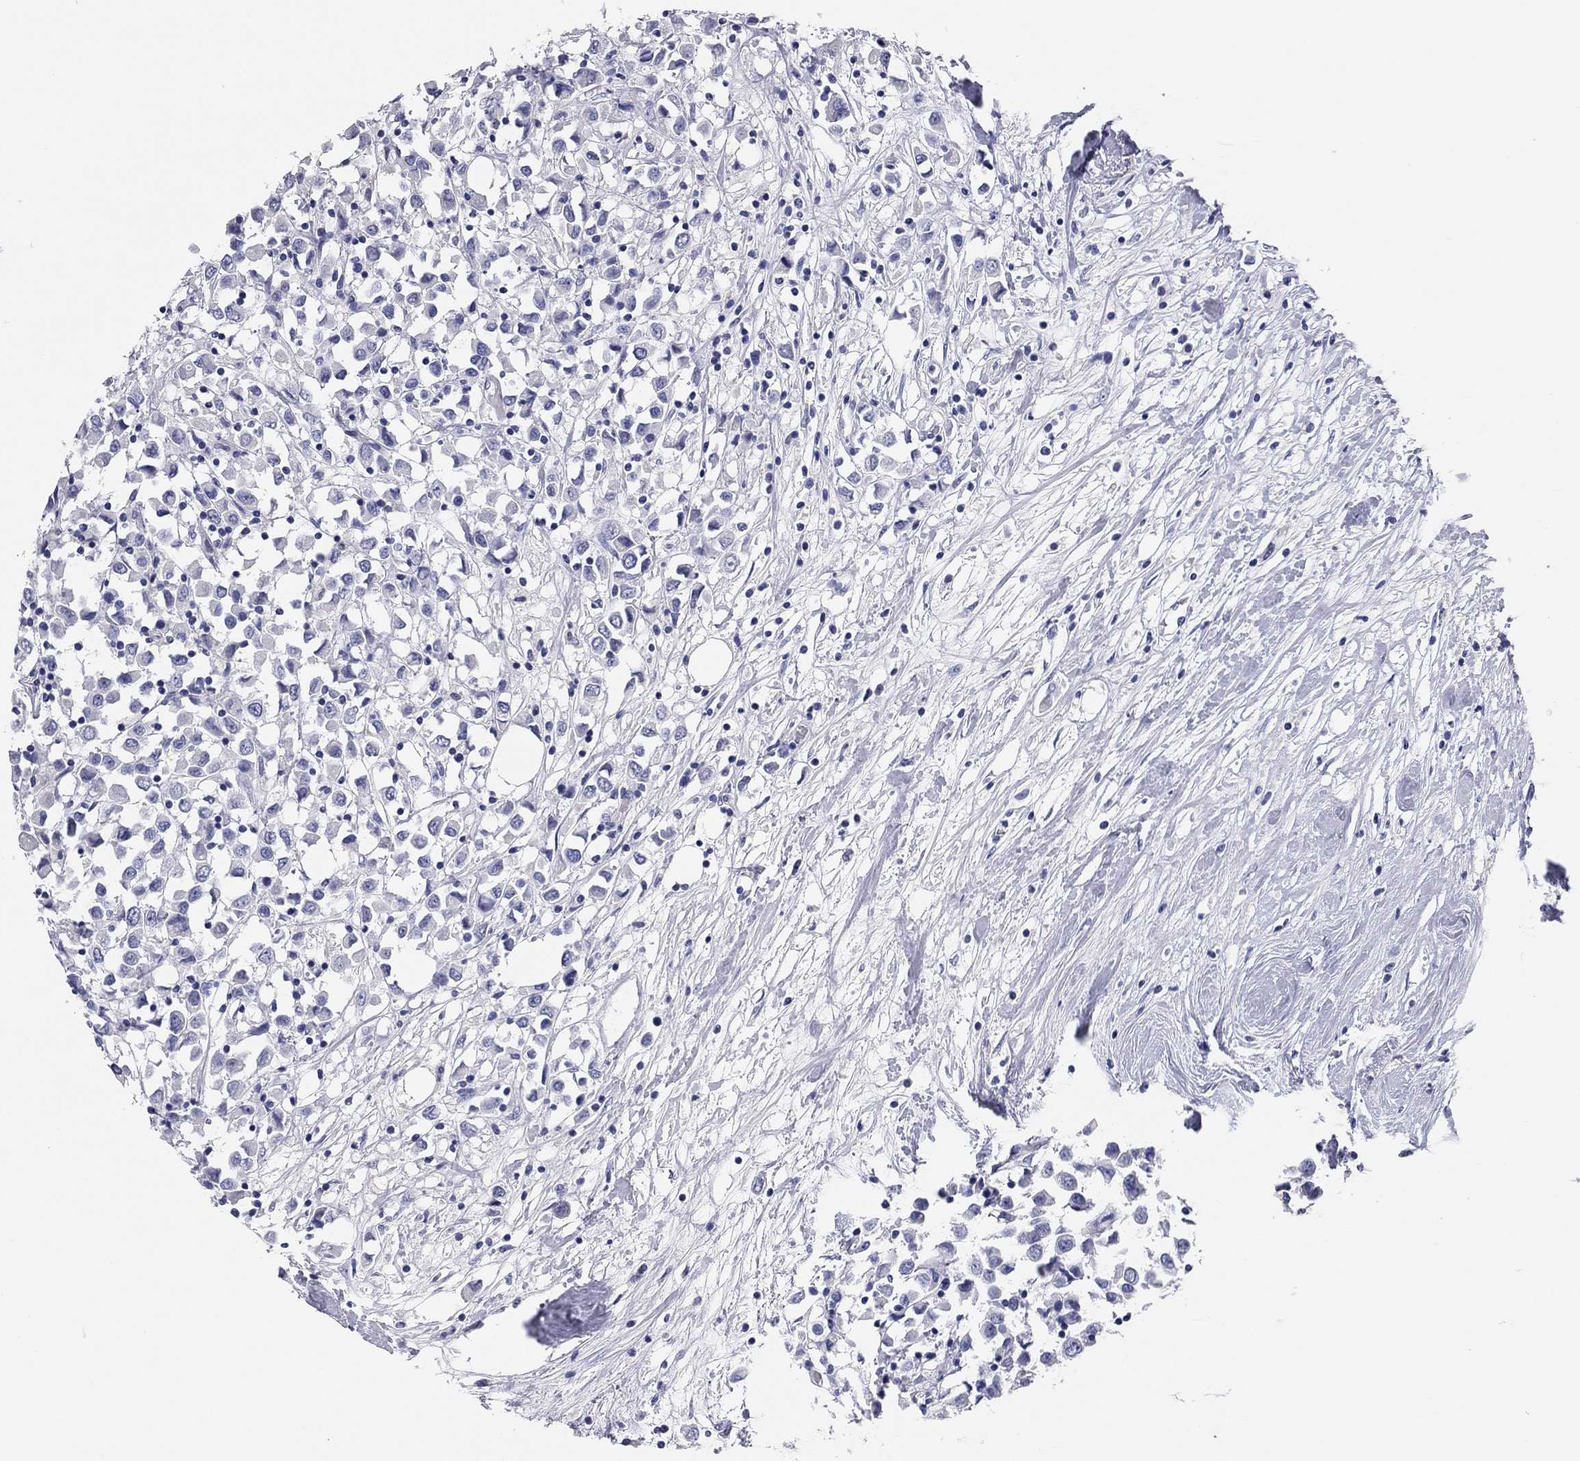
{"staining": {"intensity": "negative", "quantity": "none", "location": "none"}, "tissue": "breast cancer", "cell_type": "Tumor cells", "image_type": "cancer", "snomed": [{"axis": "morphology", "description": "Duct carcinoma"}, {"axis": "topography", "description": "Breast"}], "caption": "A histopathology image of breast cancer (invasive ductal carcinoma) stained for a protein reveals no brown staining in tumor cells.", "gene": "TMEM221", "patient": {"sex": "female", "age": 61}}